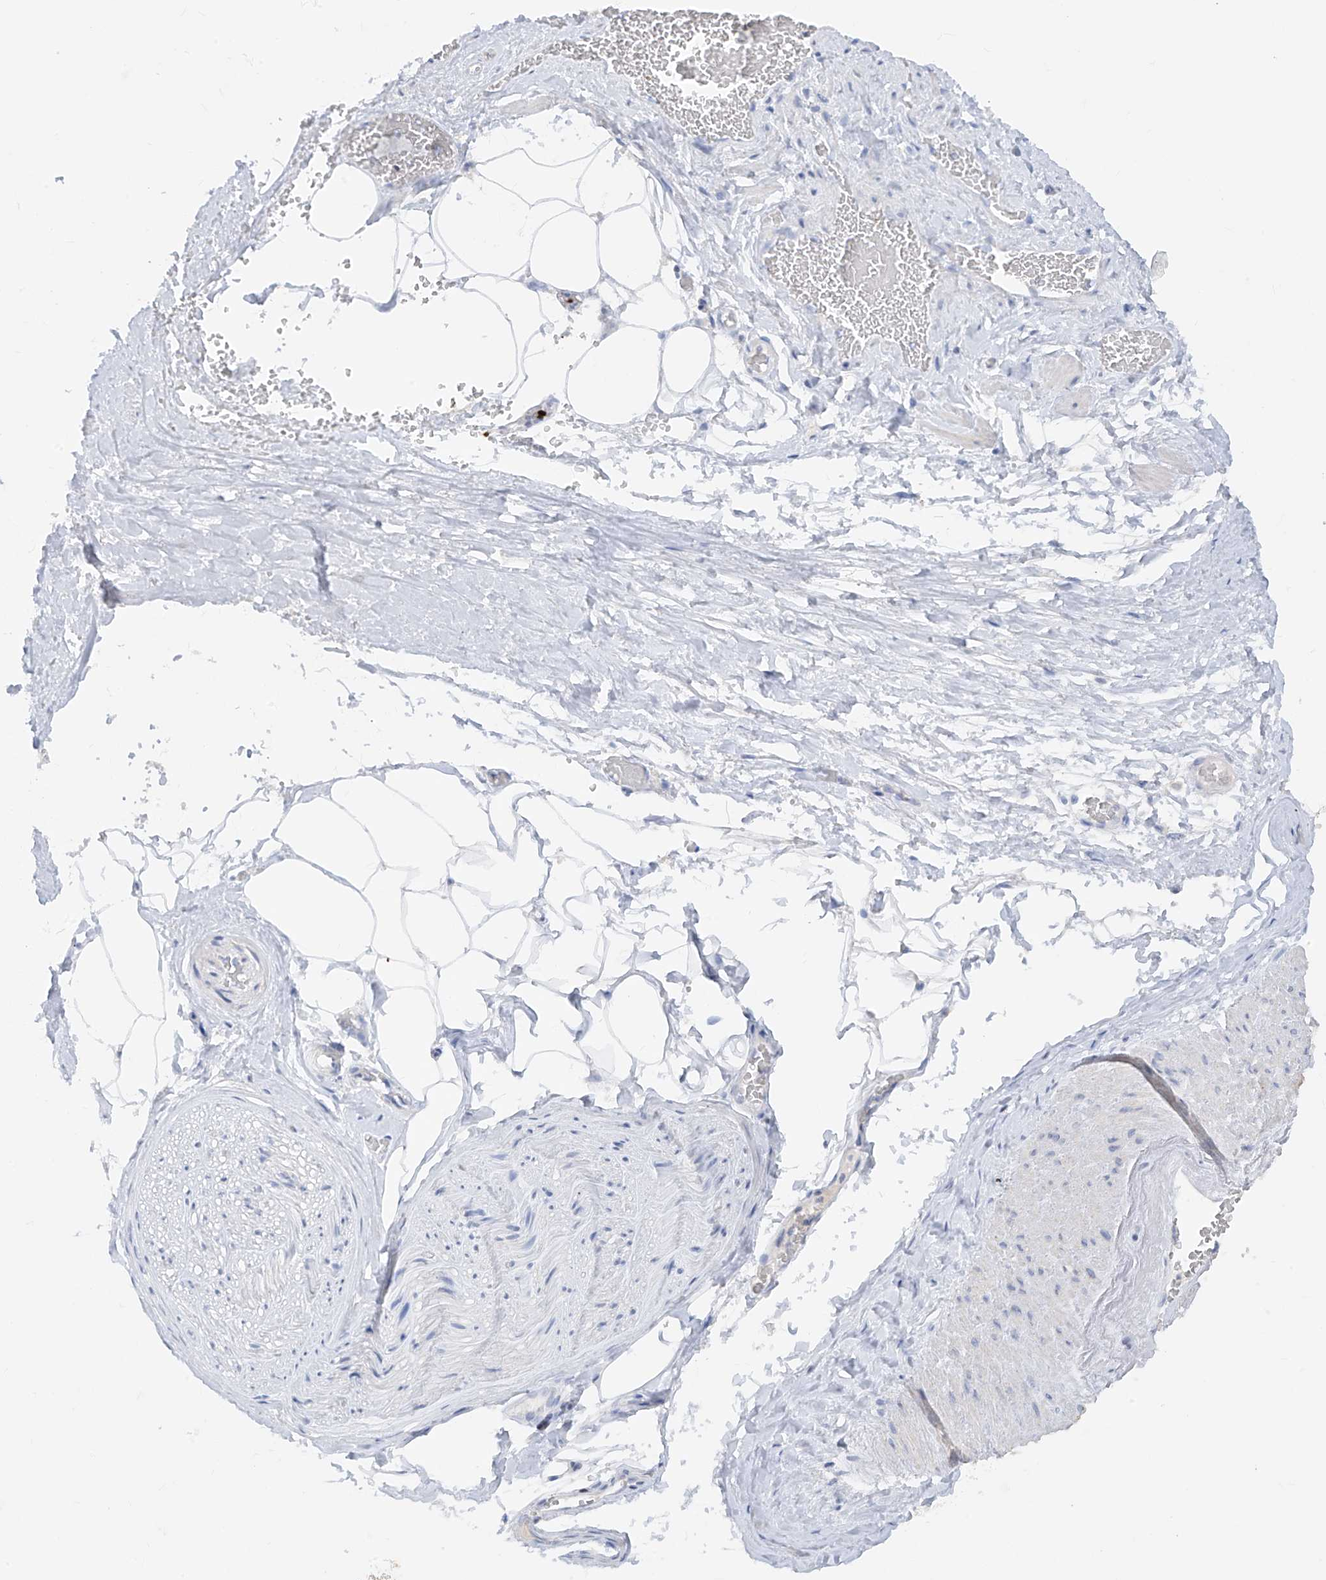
{"staining": {"intensity": "negative", "quantity": "none", "location": "none"}, "tissue": "adipose tissue", "cell_type": "Adipocytes", "image_type": "normal", "snomed": [{"axis": "morphology", "description": "Normal tissue, NOS"}, {"axis": "morphology", "description": "Adenocarcinoma, Low grade"}, {"axis": "topography", "description": "Prostate"}, {"axis": "topography", "description": "Peripheral nerve tissue"}], "caption": "Photomicrograph shows no protein expression in adipocytes of benign adipose tissue. (DAB (3,3'-diaminobenzidine) immunohistochemistry with hematoxylin counter stain).", "gene": "TBX21", "patient": {"sex": "male", "age": 63}}